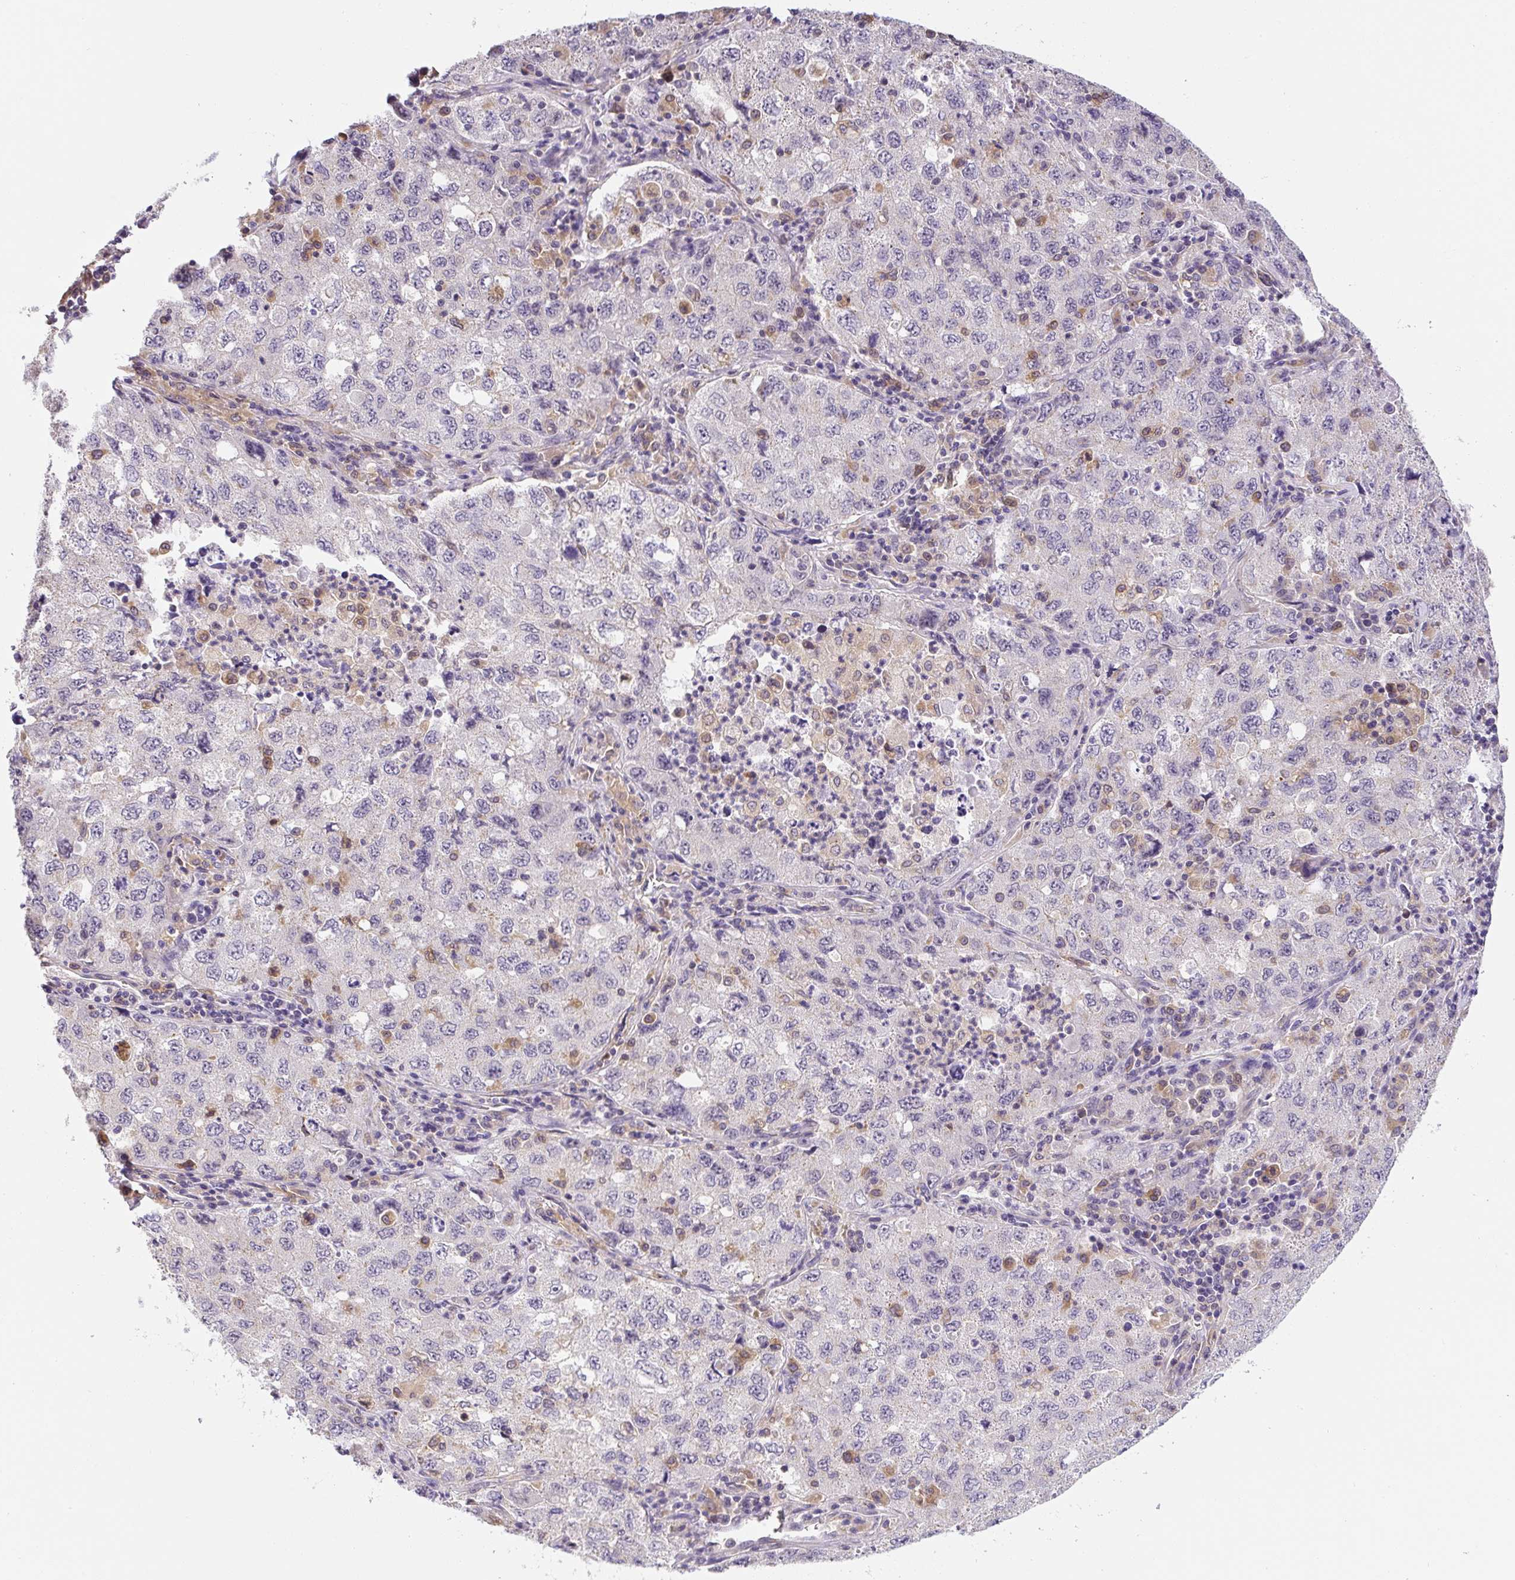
{"staining": {"intensity": "negative", "quantity": "none", "location": "none"}, "tissue": "lung cancer", "cell_type": "Tumor cells", "image_type": "cancer", "snomed": [{"axis": "morphology", "description": "Adenocarcinoma, NOS"}, {"axis": "topography", "description": "Lung"}], "caption": "Immunohistochemical staining of human adenocarcinoma (lung) exhibits no significant positivity in tumor cells.", "gene": "PLA2G4A", "patient": {"sex": "female", "age": 57}}